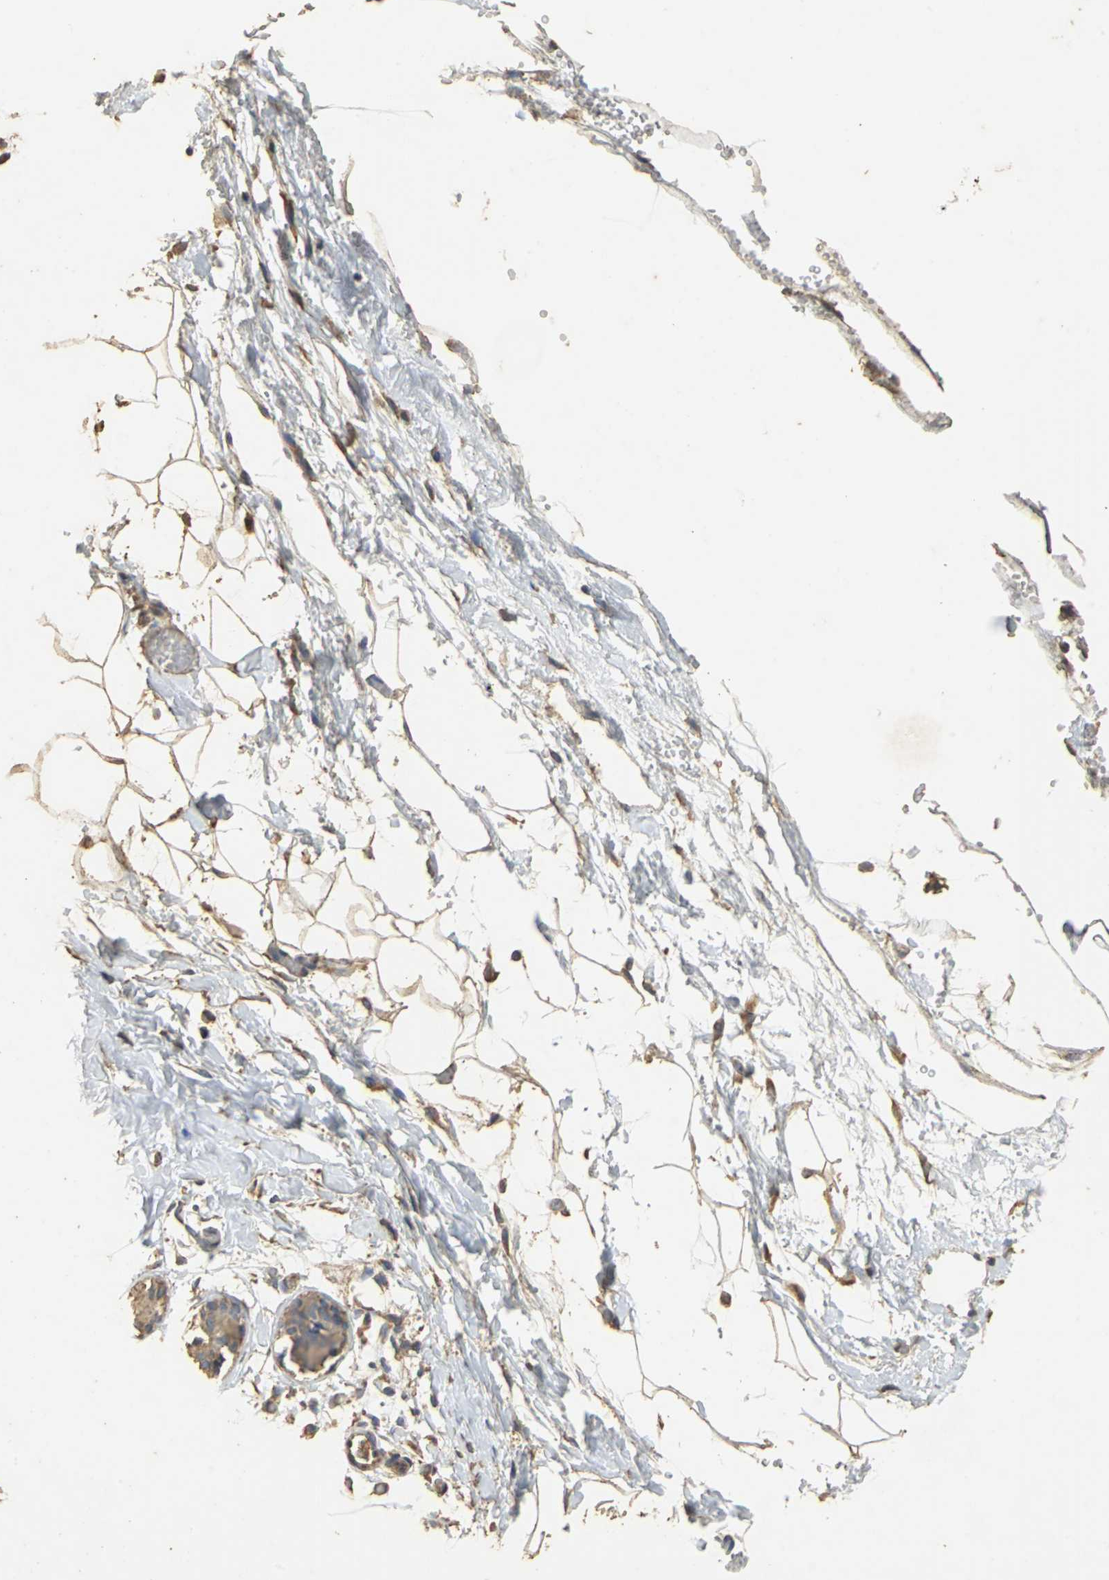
{"staining": {"intensity": "moderate", "quantity": ">75%", "location": "cytoplasmic/membranous"}, "tissue": "adipose tissue", "cell_type": "Adipocytes", "image_type": "normal", "snomed": [{"axis": "morphology", "description": "Normal tissue, NOS"}, {"axis": "topography", "description": "Breast"}, {"axis": "topography", "description": "Soft tissue"}], "caption": "Moderate cytoplasmic/membranous positivity is present in approximately >75% of adipocytes in normal adipose tissue. The staining was performed using DAB to visualize the protein expression in brown, while the nuclei were stained in blue with hematoxylin (Magnification: 20x).", "gene": "ACSL4", "patient": {"sex": "female", "age": 25}}